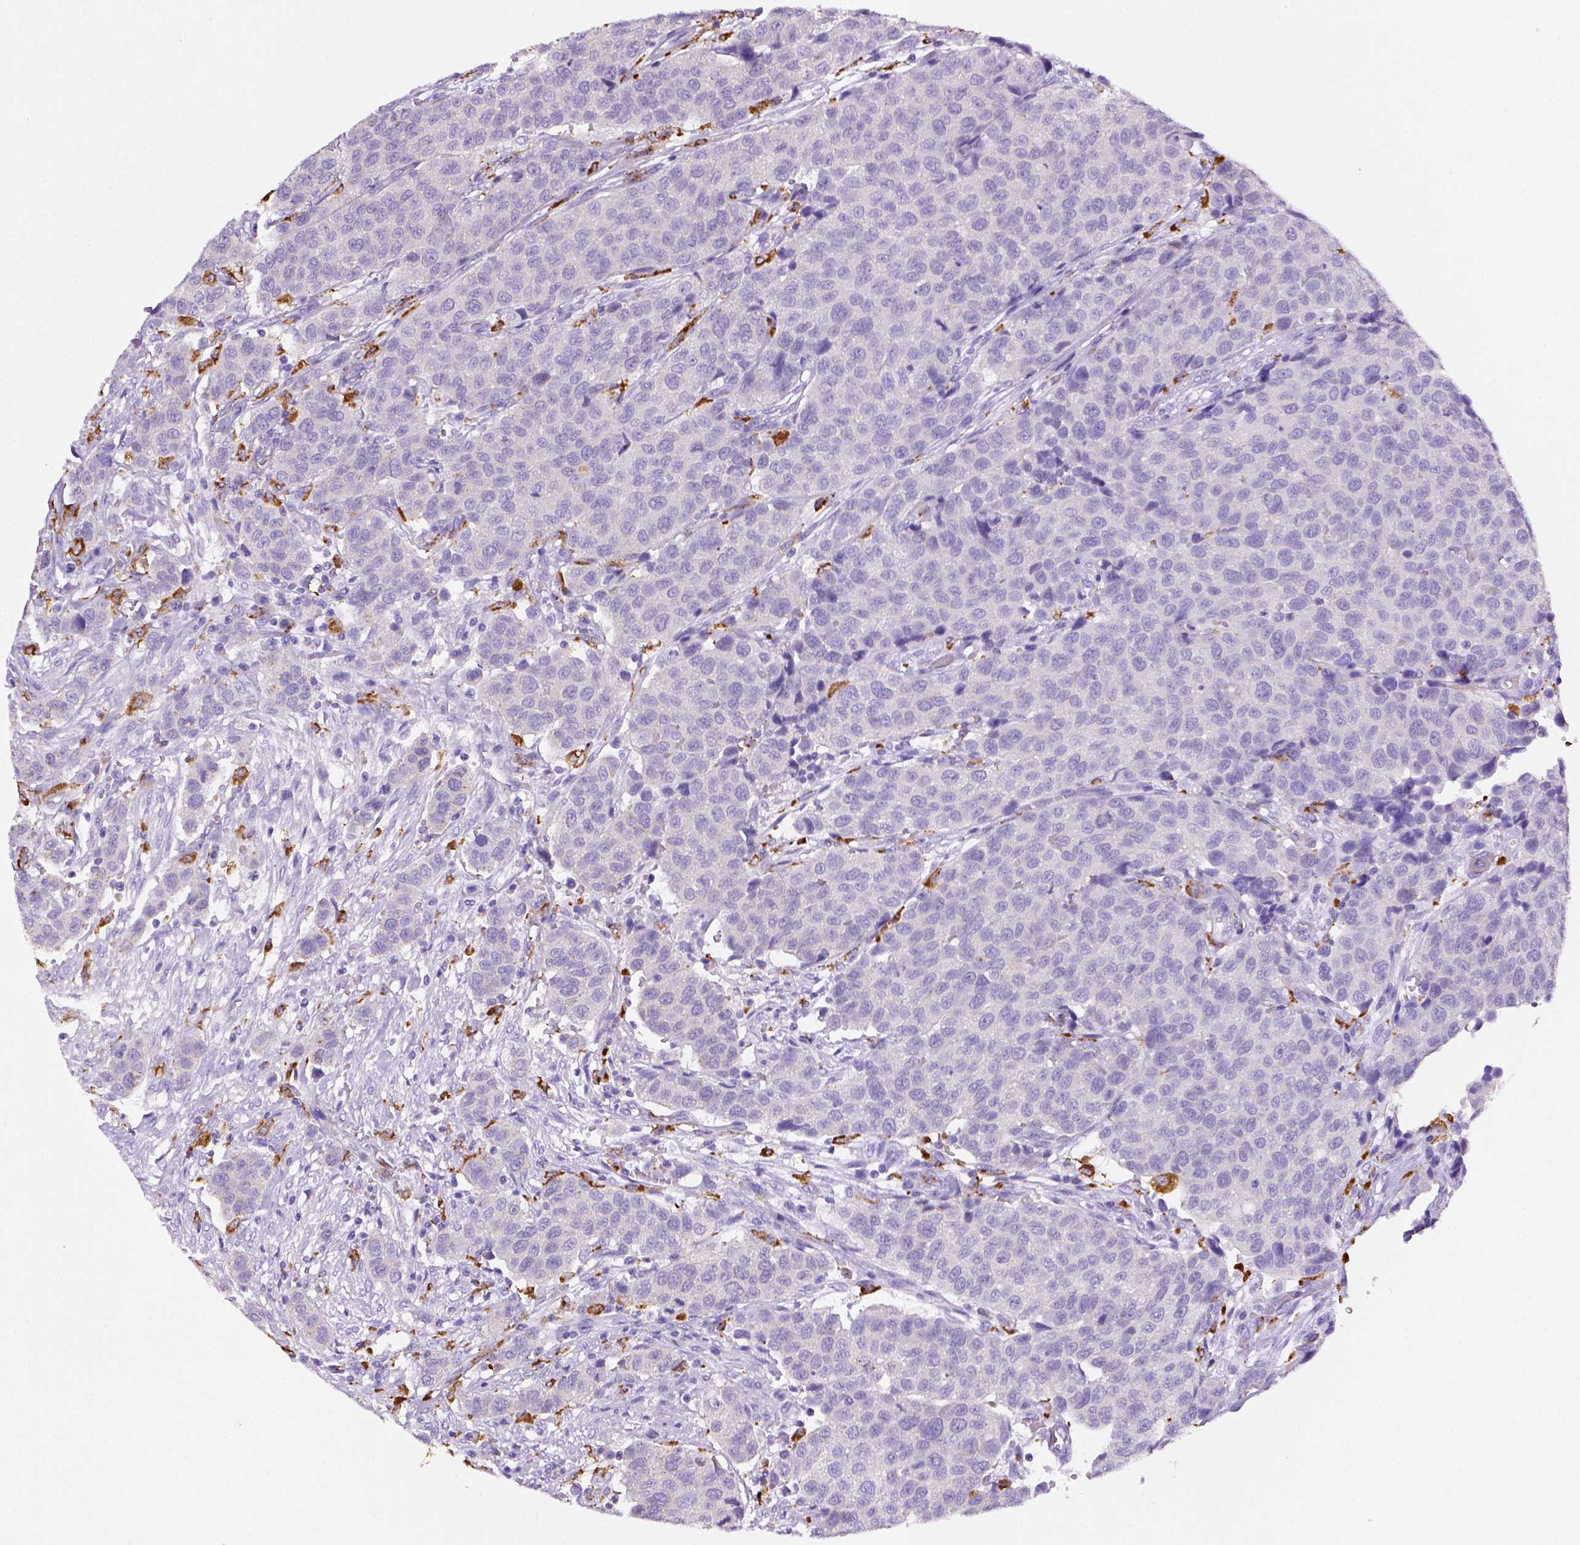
{"staining": {"intensity": "negative", "quantity": "none", "location": "none"}, "tissue": "urothelial cancer", "cell_type": "Tumor cells", "image_type": "cancer", "snomed": [{"axis": "morphology", "description": "Urothelial carcinoma, High grade"}, {"axis": "topography", "description": "Urinary bladder"}], "caption": "Urothelial cancer was stained to show a protein in brown. There is no significant staining in tumor cells.", "gene": "CD68", "patient": {"sex": "female", "age": 58}}